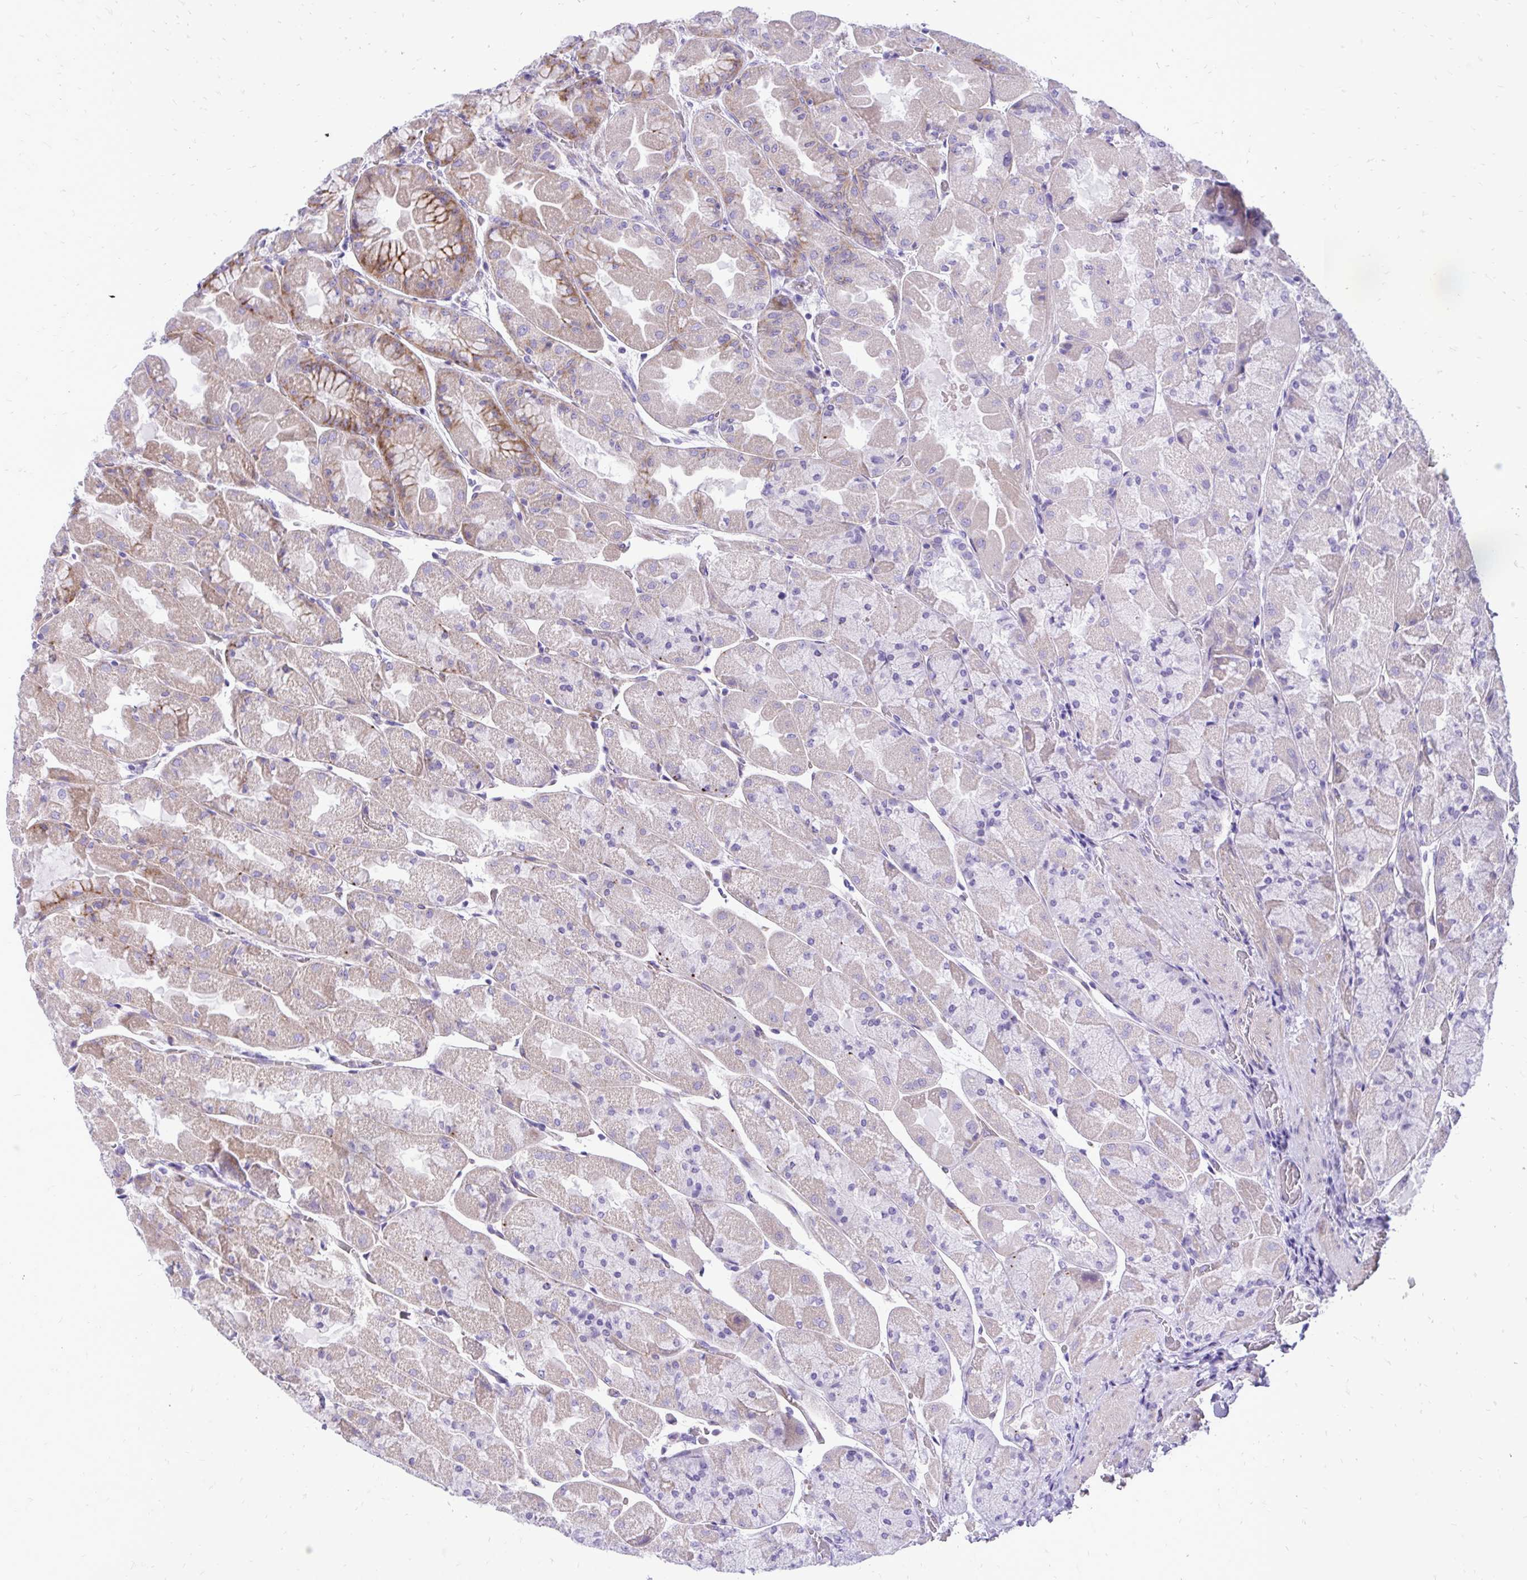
{"staining": {"intensity": "moderate", "quantity": "<25%", "location": "cytoplasmic/membranous"}, "tissue": "stomach", "cell_type": "Glandular cells", "image_type": "normal", "snomed": [{"axis": "morphology", "description": "Normal tissue, NOS"}, {"axis": "topography", "description": "Stomach"}], "caption": "Immunohistochemical staining of normal stomach displays <25% levels of moderate cytoplasmic/membranous protein expression in approximately <25% of glandular cells. The staining is performed using DAB brown chromogen to label protein expression. The nuclei are counter-stained blue using hematoxylin.", "gene": "PELI3", "patient": {"sex": "female", "age": 61}}